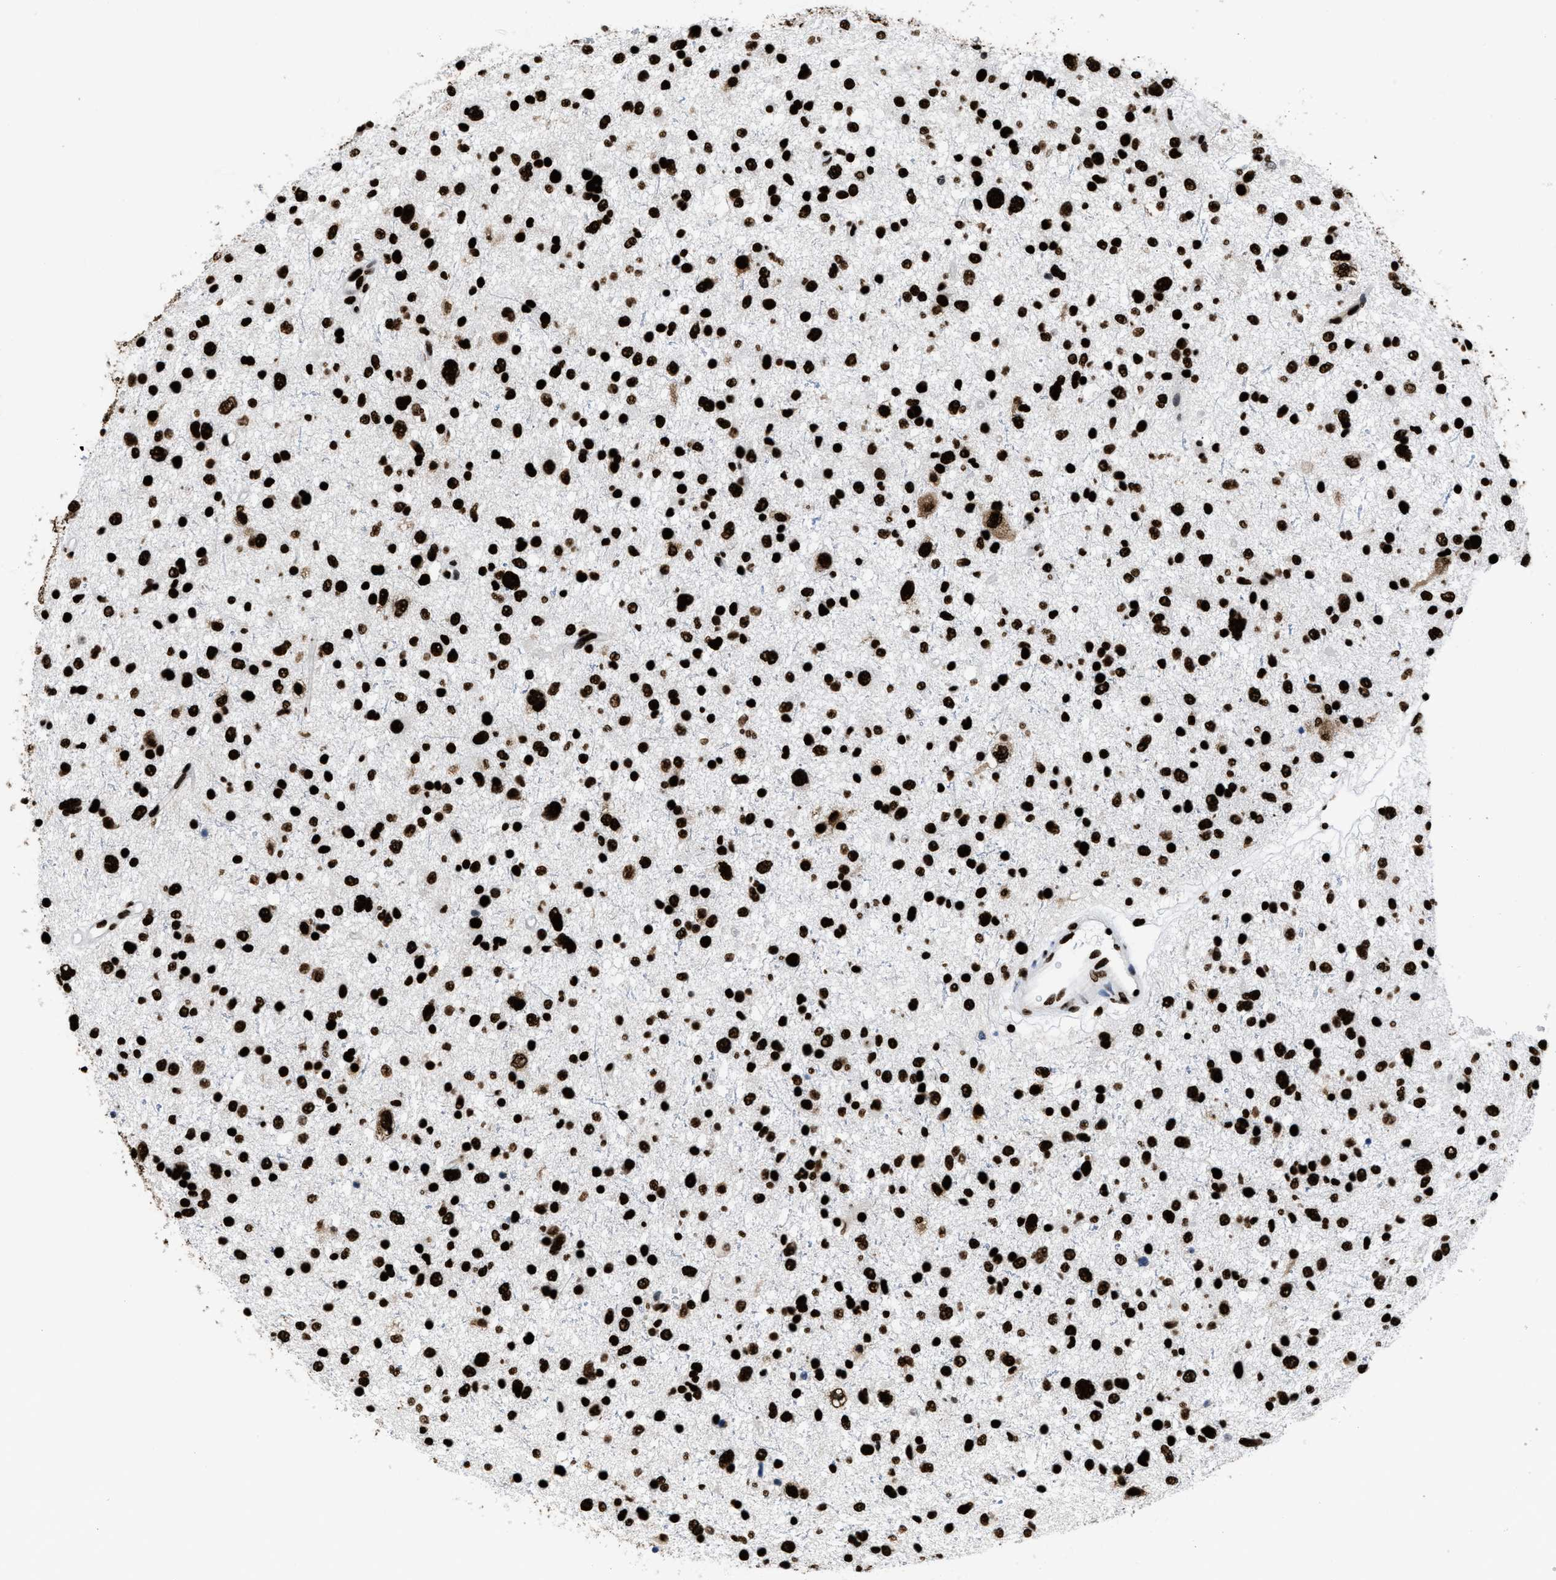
{"staining": {"intensity": "strong", "quantity": ">75%", "location": "nuclear"}, "tissue": "glioma", "cell_type": "Tumor cells", "image_type": "cancer", "snomed": [{"axis": "morphology", "description": "Glioma, malignant, Low grade"}, {"axis": "topography", "description": "Brain"}], "caption": "This histopathology image shows immunohistochemistry (IHC) staining of human low-grade glioma (malignant), with high strong nuclear positivity in approximately >75% of tumor cells.", "gene": "HNRNPM", "patient": {"sex": "female", "age": 37}}